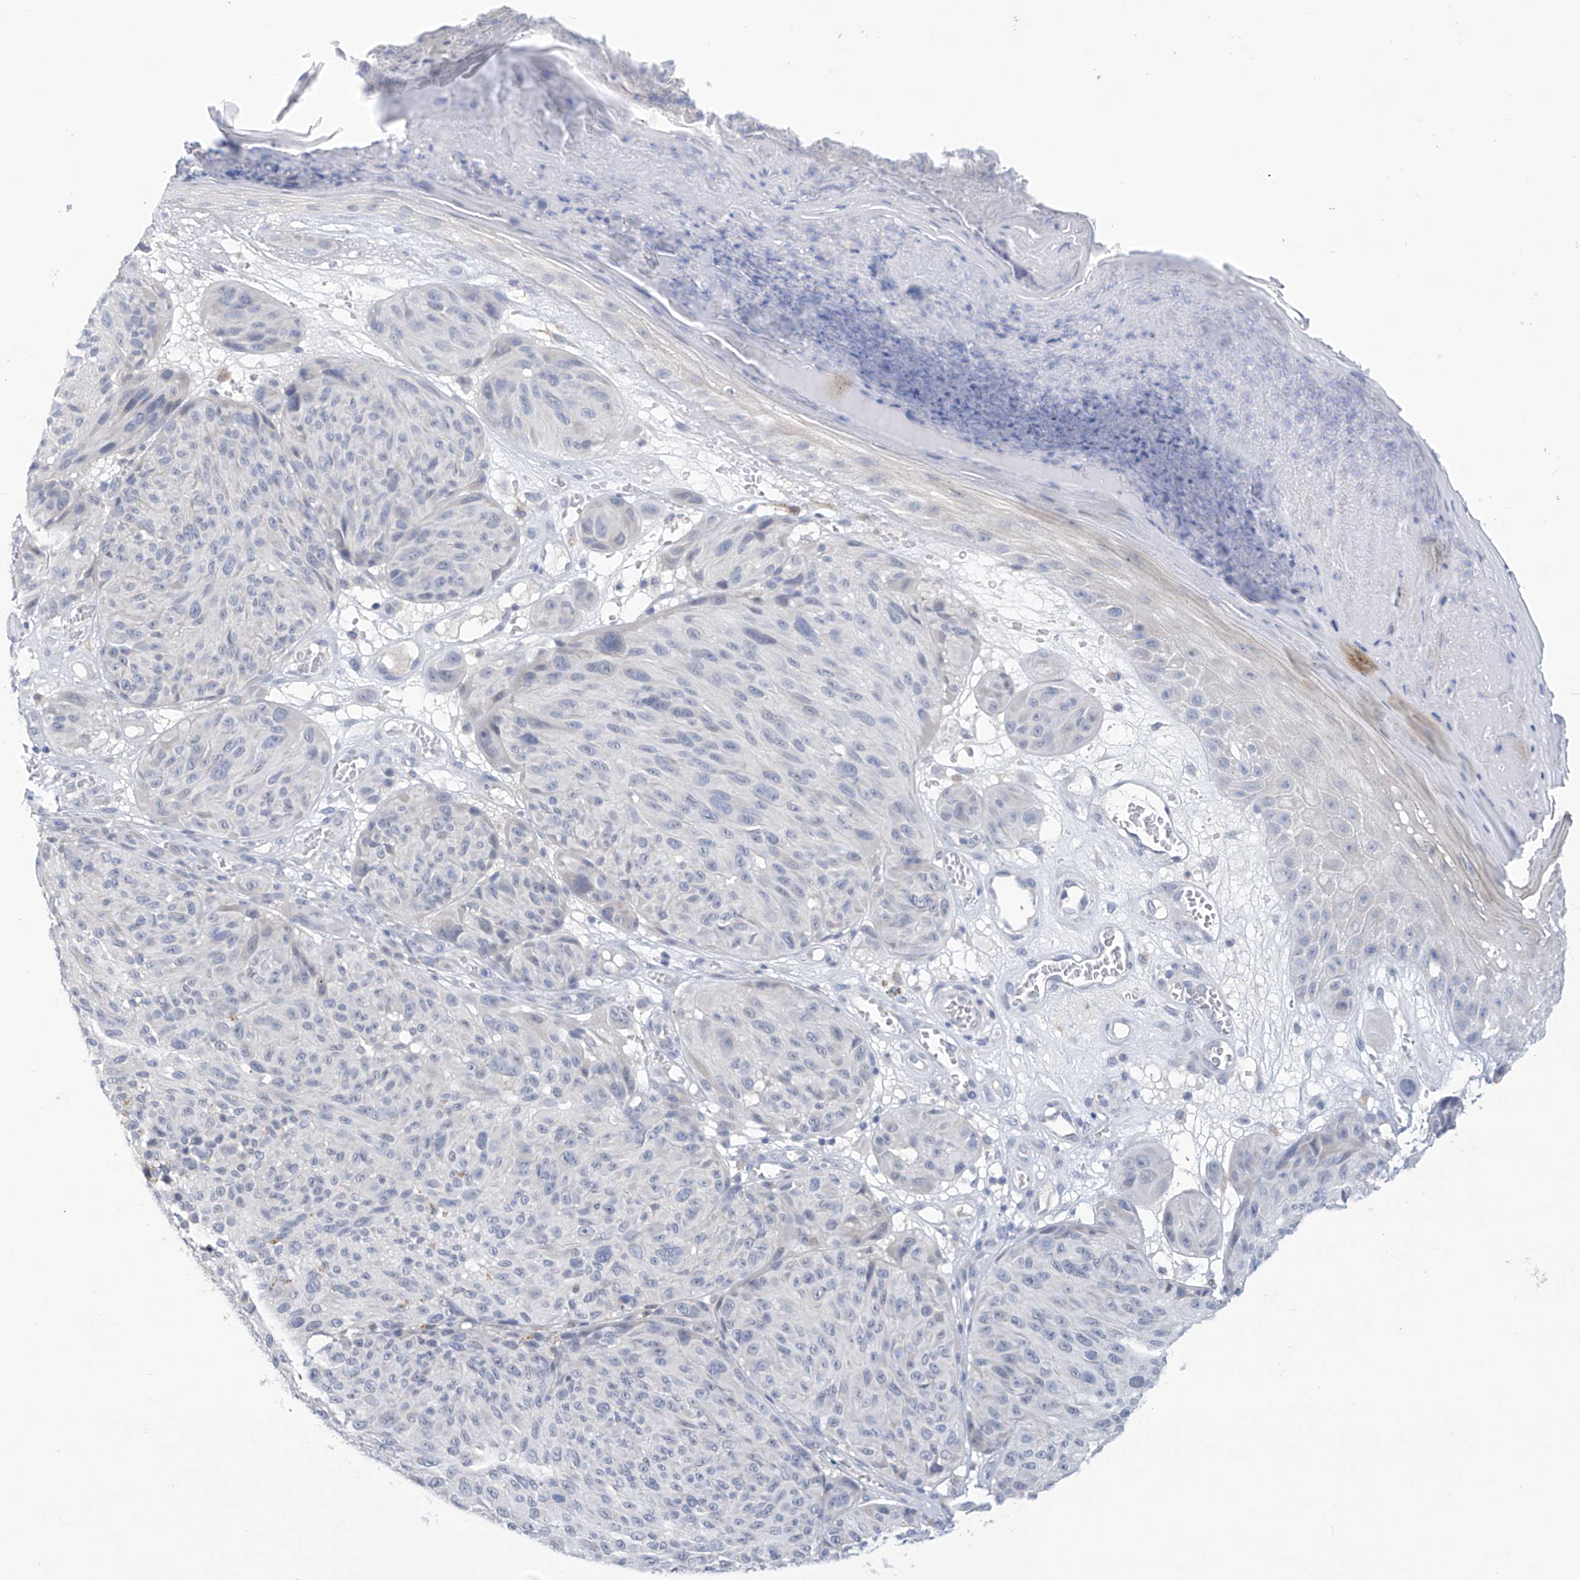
{"staining": {"intensity": "negative", "quantity": "none", "location": "none"}, "tissue": "melanoma", "cell_type": "Tumor cells", "image_type": "cancer", "snomed": [{"axis": "morphology", "description": "Malignant melanoma, NOS"}, {"axis": "topography", "description": "Skin"}], "caption": "Immunohistochemical staining of melanoma demonstrates no significant staining in tumor cells.", "gene": "IBA57", "patient": {"sex": "male", "age": 83}}